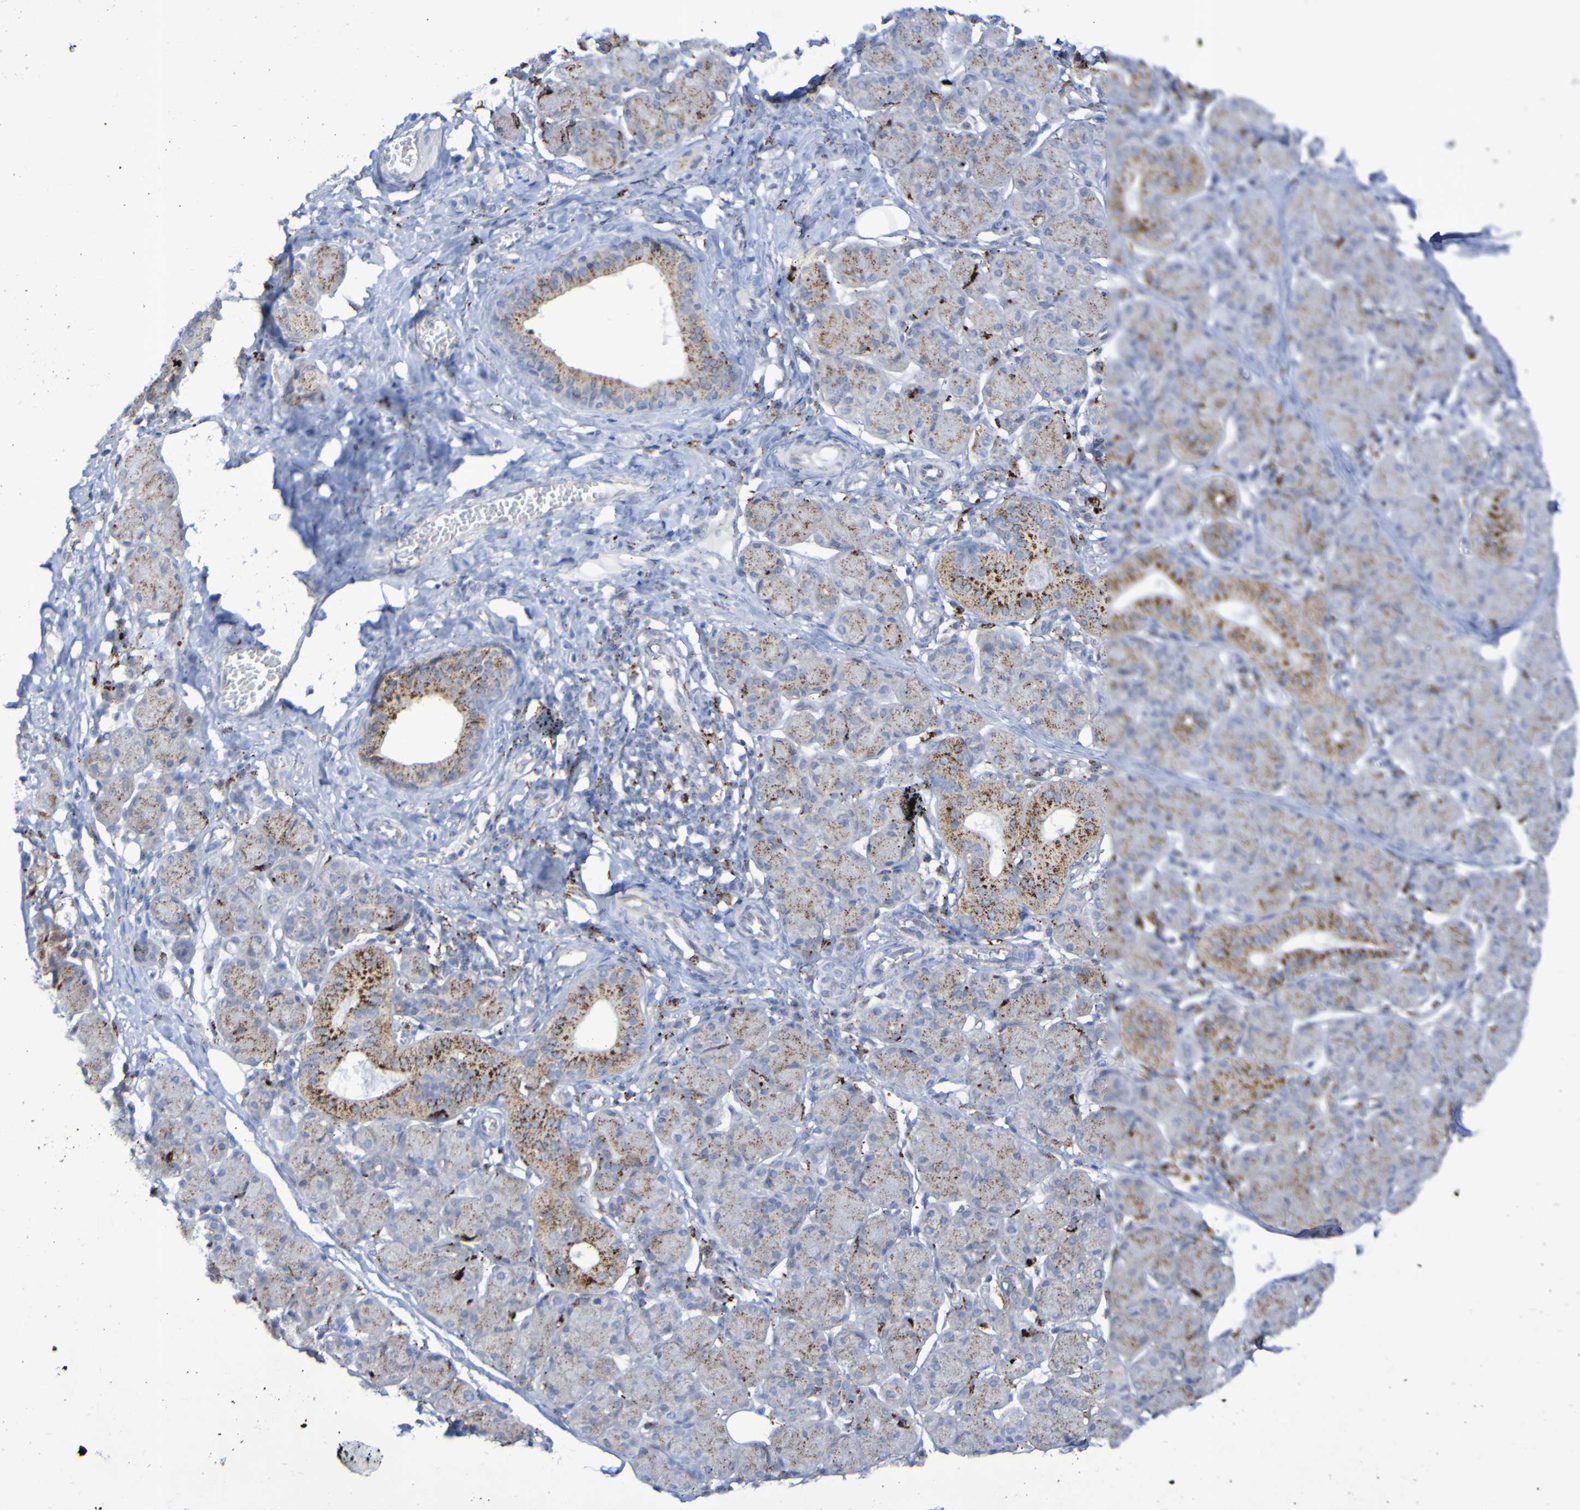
{"staining": {"intensity": "moderate", "quantity": "25%-75%", "location": "cytoplasmic/membranous"}, "tissue": "salivary gland", "cell_type": "Glandular cells", "image_type": "normal", "snomed": [{"axis": "morphology", "description": "Normal tissue, NOS"}, {"axis": "morphology", "description": "Inflammation, NOS"}, {"axis": "topography", "description": "Lymph node"}, {"axis": "topography", "description": "Salivary gland"}], "caption": "Normal salivary gland was stained to show a protein in brown. There is medium levels of moderate cytoplasmic/membranous staining in approximately 25%-75% of glandular cells. (DAB (3,3'-diaminobenzidine) IHC, brown staining for protein, blue staining for nuclei).", "gene": "TPH1", "patient": {"sex": "male", "age": 3}}